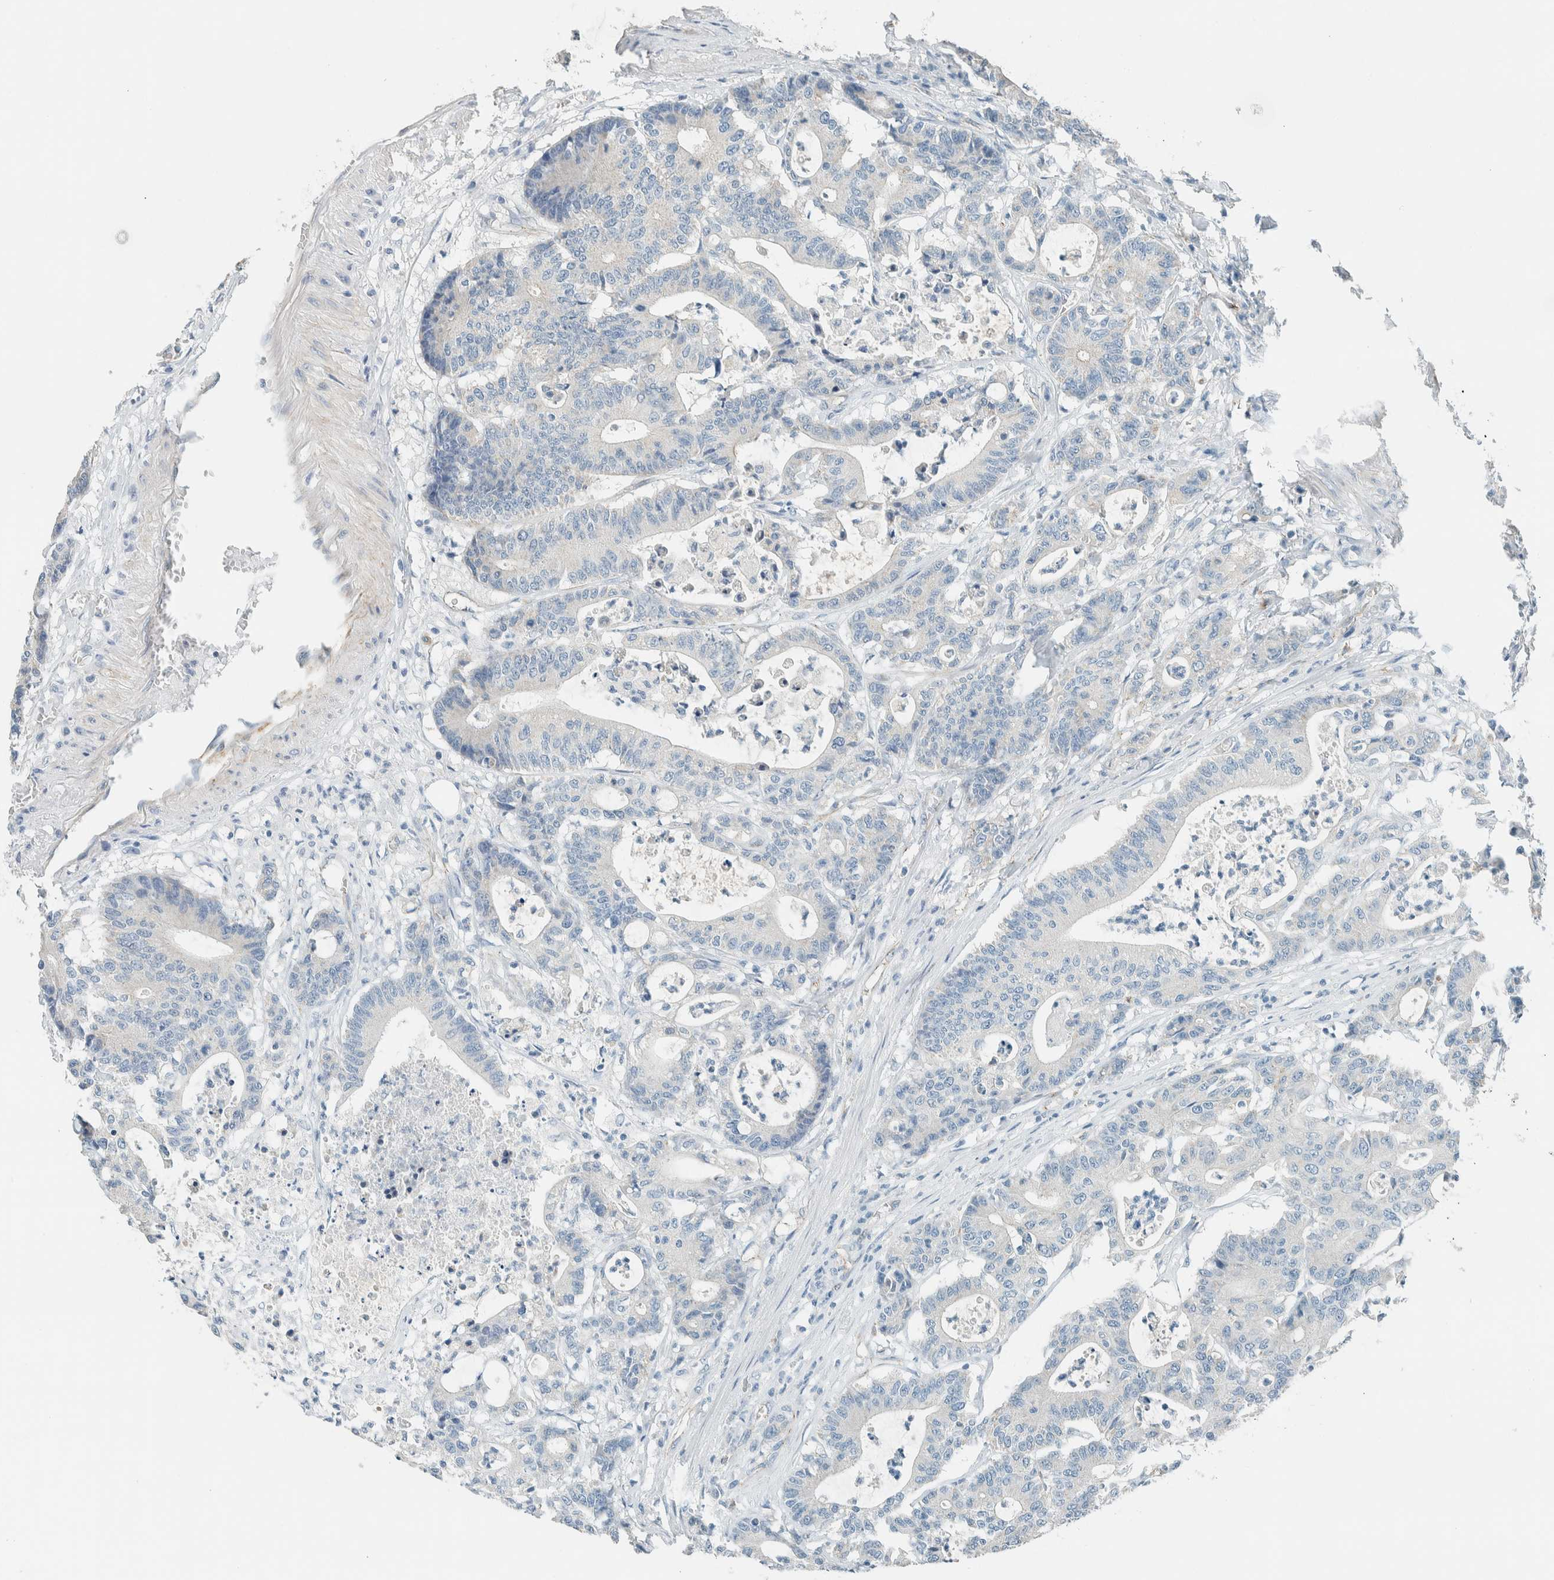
{"staining": {"intensity": "negative", "quantity": "none", "location": "none"}, "tissue": "colorectal cancer", "cell_type": "Tumor cells", "image_type": "cancer", "snomed": [{"axis": "morphology", "description": "Adenocarcinoma, NOS"}, {"axis": "topography", "description": "Colon"}], "caption": "An immunohistochemistry (IHC) micrograph of colorectal adenocarcinoma is shown. There is no staining in tumor cells of colorectal adenocarcinoma. The staining was performed using DAB (3,3'-diaminobenzidine) to visualize the protein expression in brown, while the nuclei were stained in blue with hematoxylin (Magnification: 20x).", "gene": "SLFN12", "patient": {"sex": "female", "age": 84}}